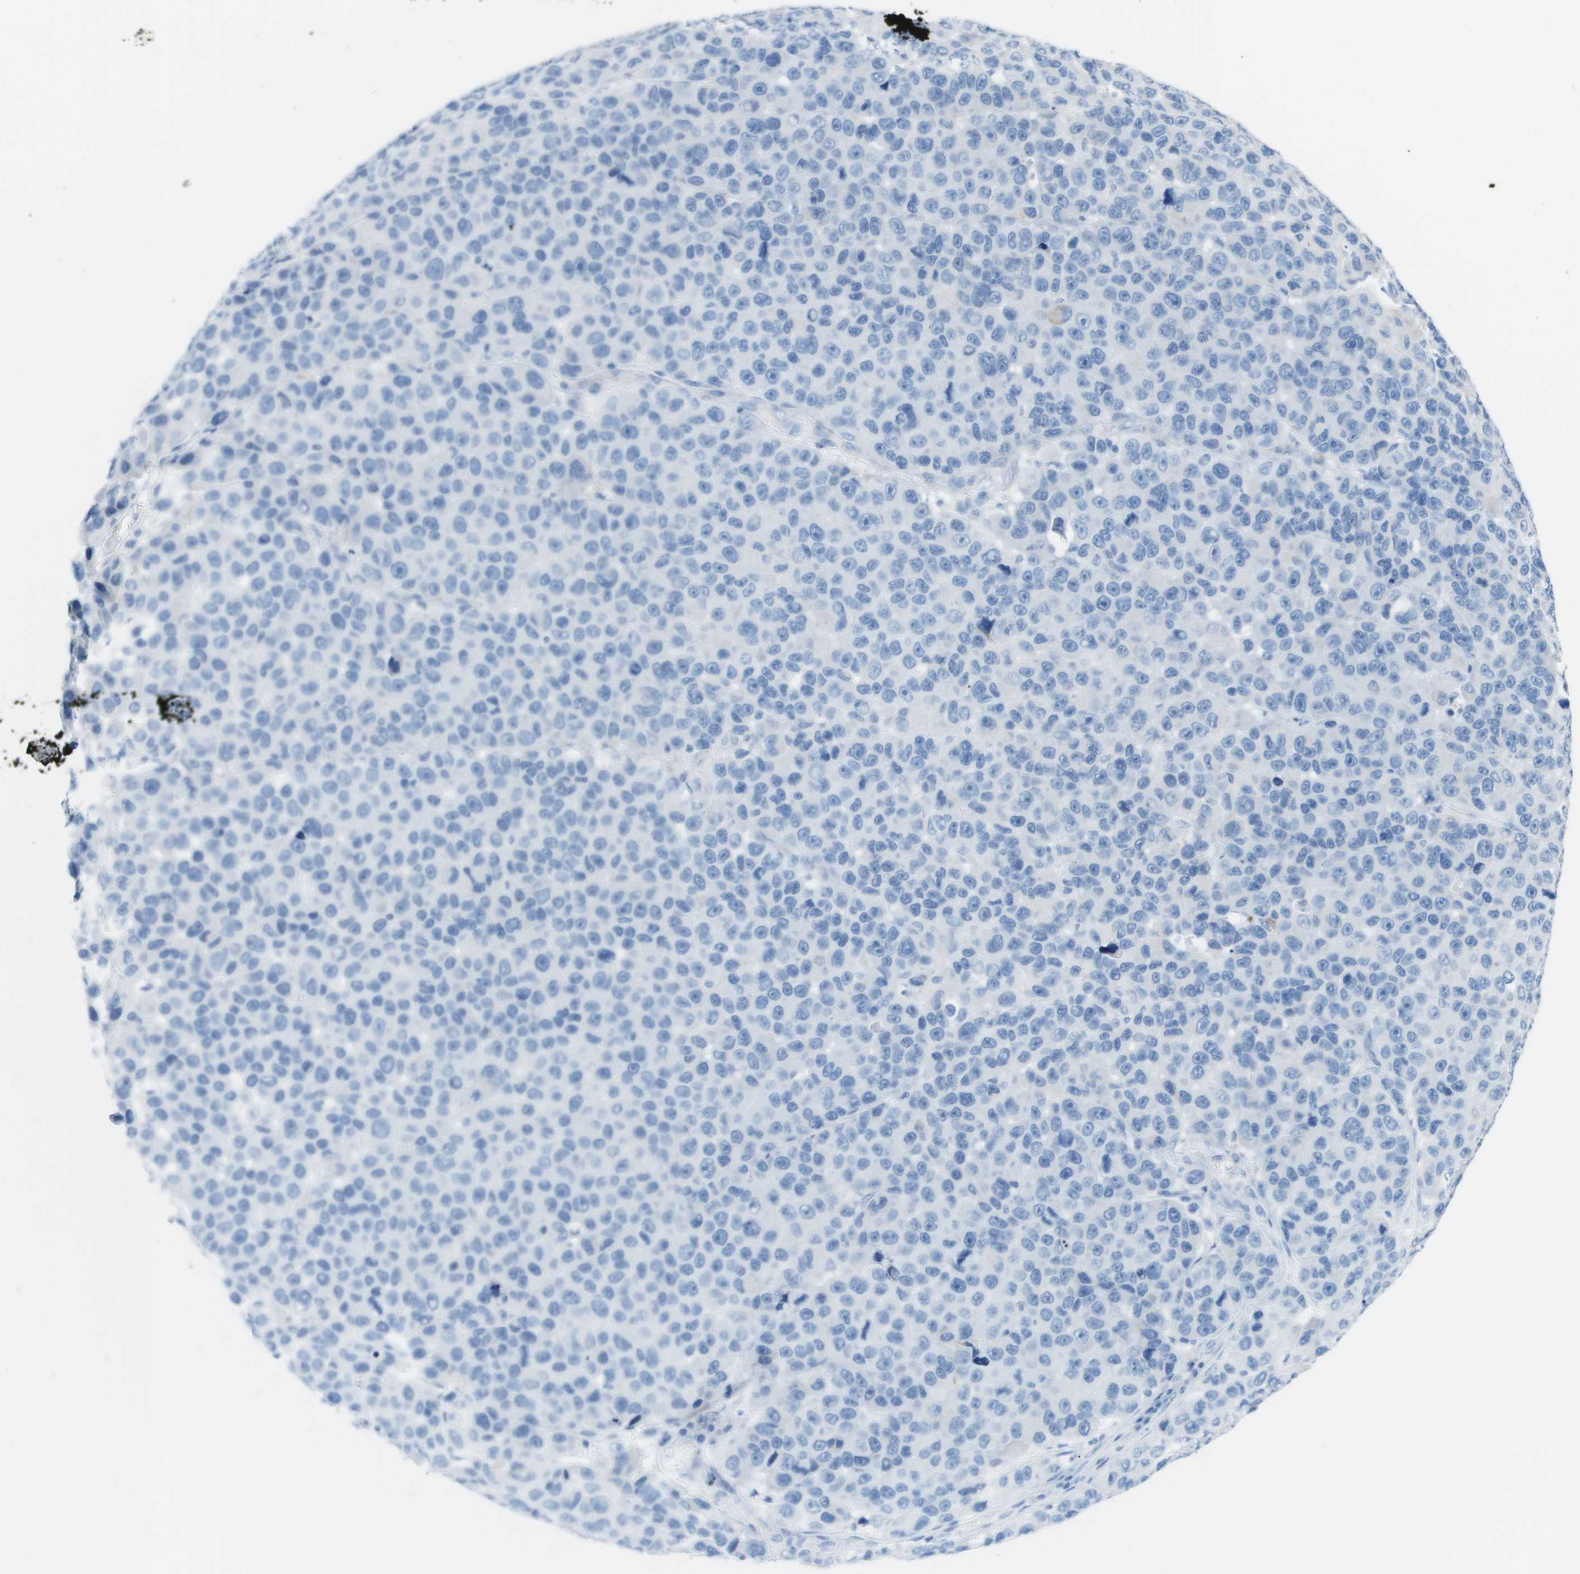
{"staining": {"intensity": "negative", "quantity": "none", "location": "none"}, "tissue": "melanoma", "cell_type": "Tumor cells", "image_type": "cancer", "snomed": [{"axis": "morphology", "description": "Malignant melanoma, NOS"}, {"axis": "topography", "description": "Skin"}], "caption": "IHC of melanoma reveals no positivity in tumor cells.", "gene": "CD46", "patient": {"sex": "male", "age": 53}}